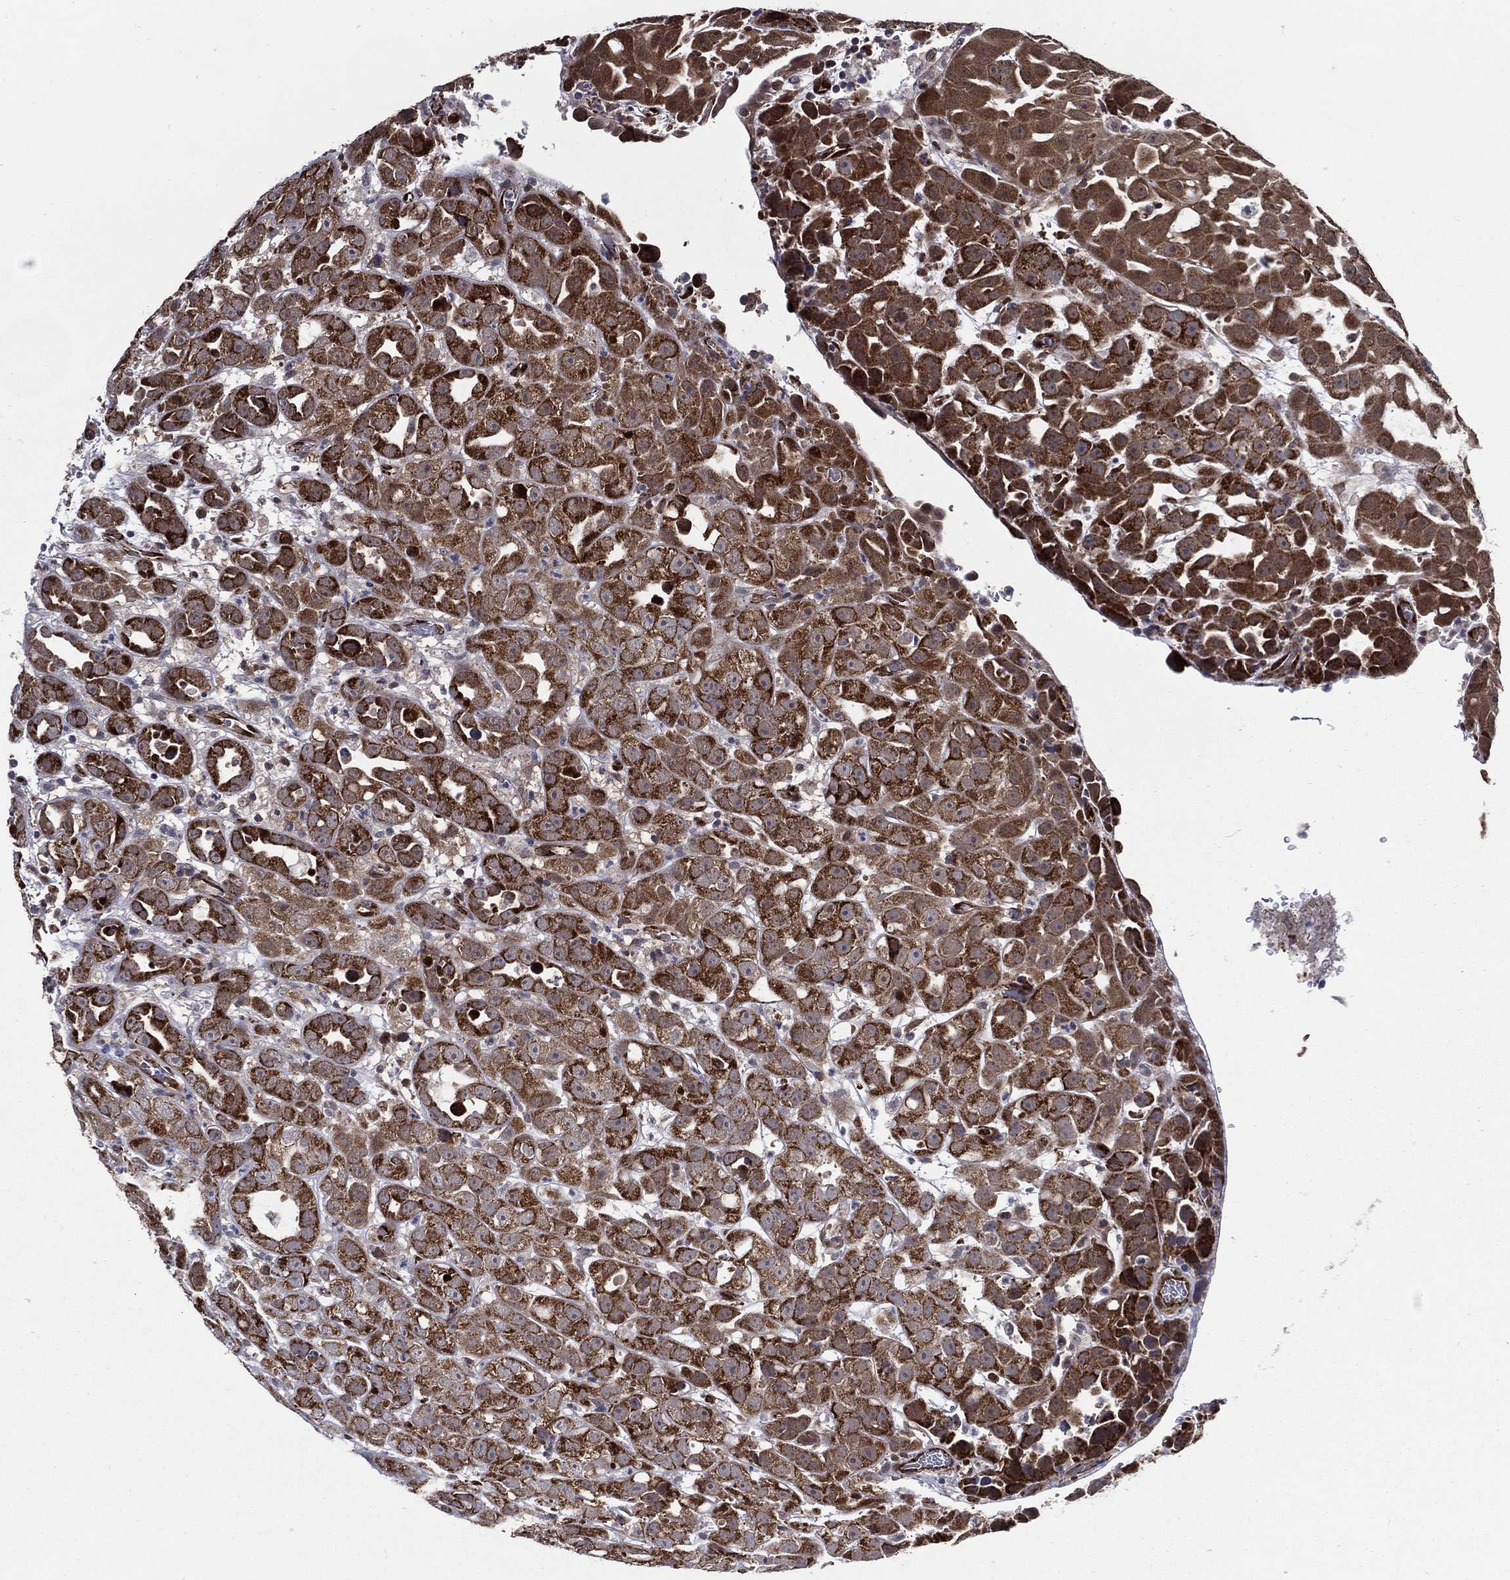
{"staining": {"intensity": "strong", "quantity": ">75%", "location": "cytoplasmic/membranous"}, "tissue": "urothelial cancer", "cell_type": "Tumor cells", "image_type": "cancer", "snomed": [{"axis": "morphology", "description": "Urothelial carcinoma, High grade"}, {"axis": "topography", "description": "Urinary bladder"}], "caption": "Human urothelial cancer stained for a protein (brown) demonstrates strong cytoplasmic/membranous positive expression in about >75% of tumor cells.", "gene": "ARHGAP11A", "patient": {"sex": "female", "age": 41}}